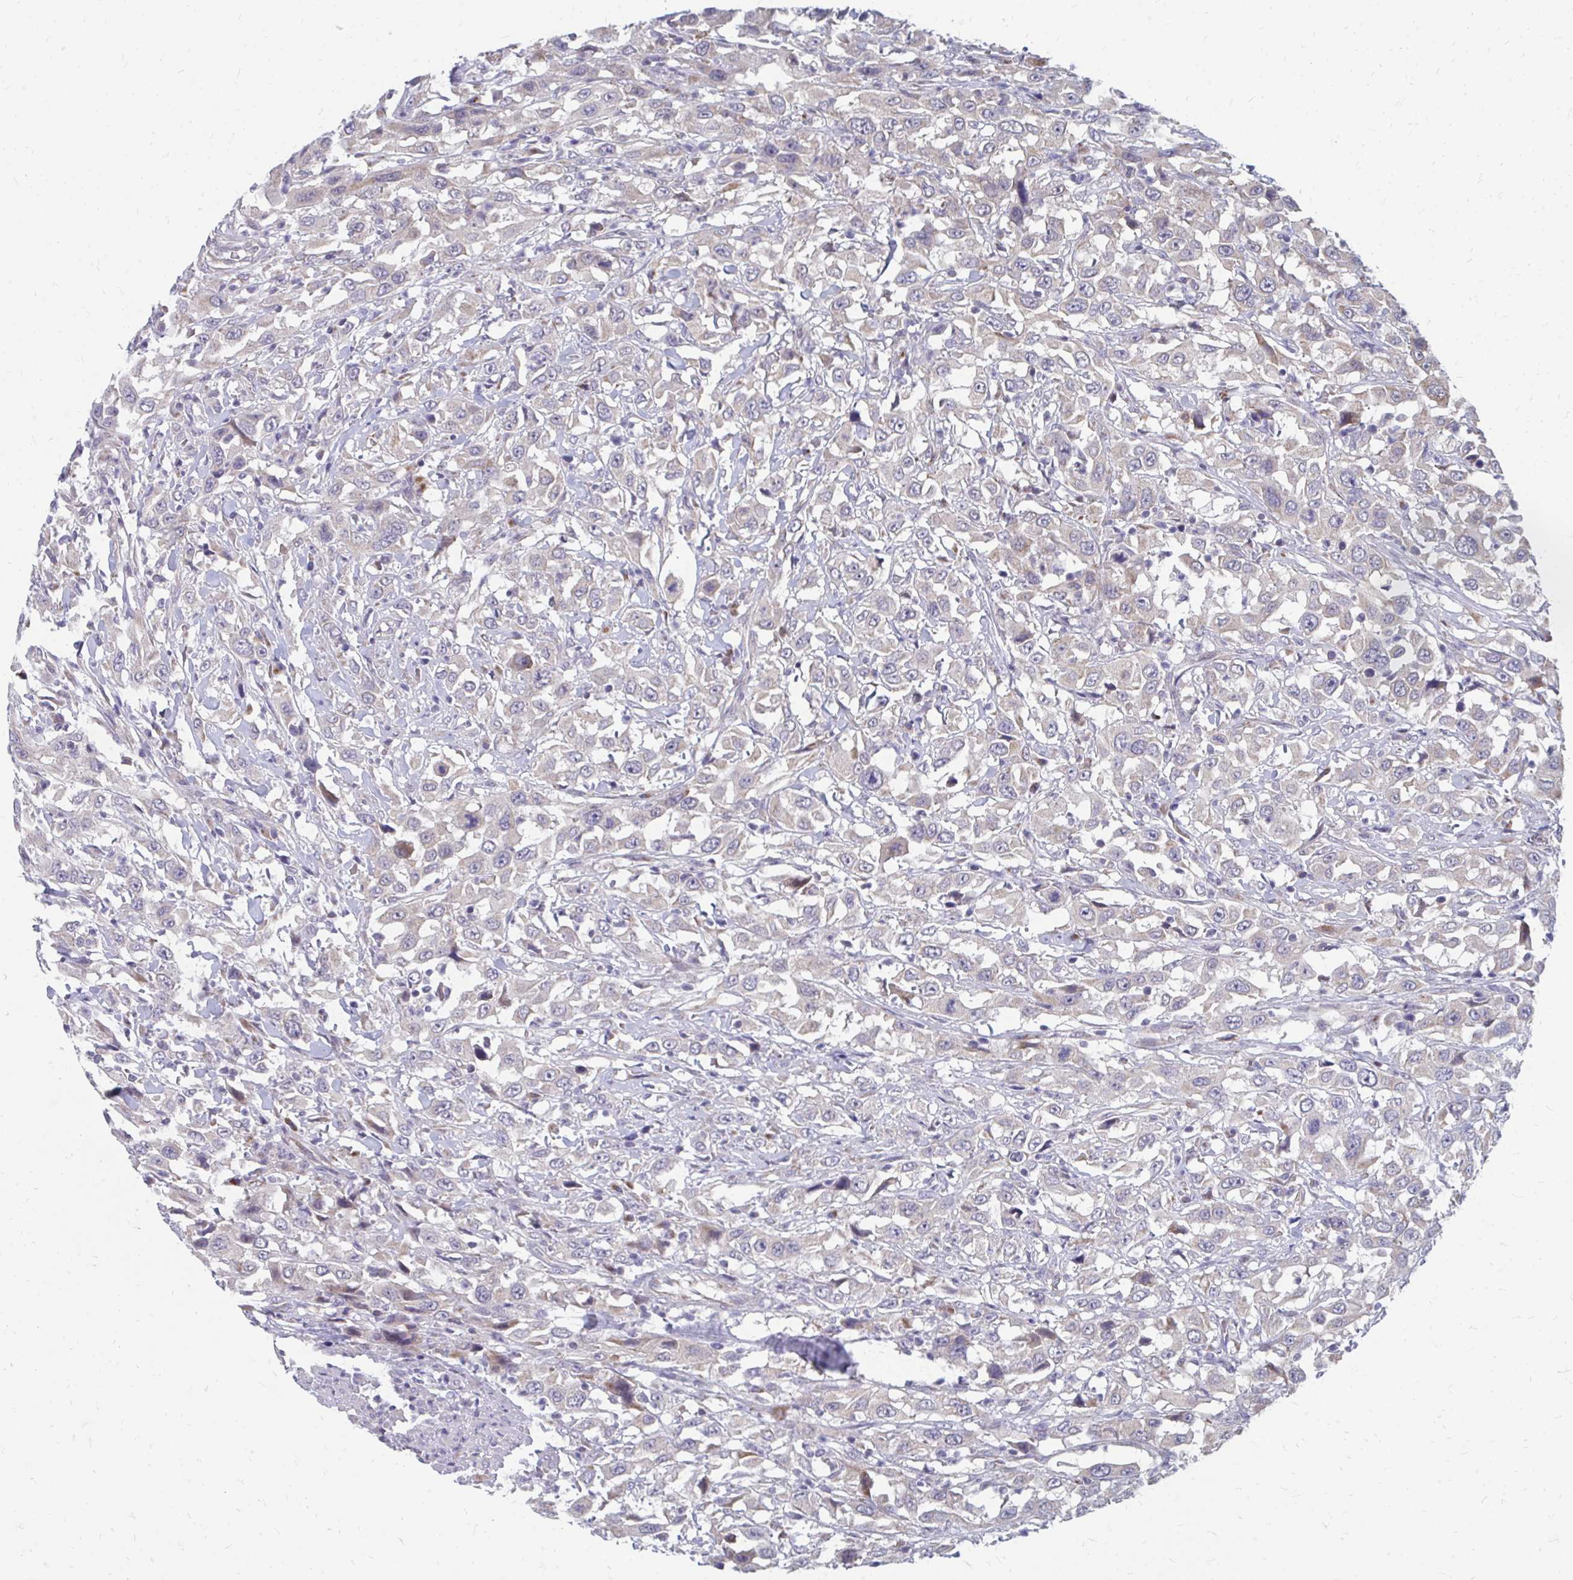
{"staining": {"intensity": "negative", "quantity": "none", "location": "none"}, "tissue": "urothelial cancer", "cell_type": "Tumor cells", "image_type": "cancer", "snomed": [{"axis": "morphology", "description": "Urothelial carcinoma, High grade"}, {"axis": "topography", "description": "Urinary bladder"}], "caption": "Tumor cells show no significant protein staining in high-grade urothelial carcinoma.", "gene": "PABIR3", "patient": {"sex": "male", "age": 61}}